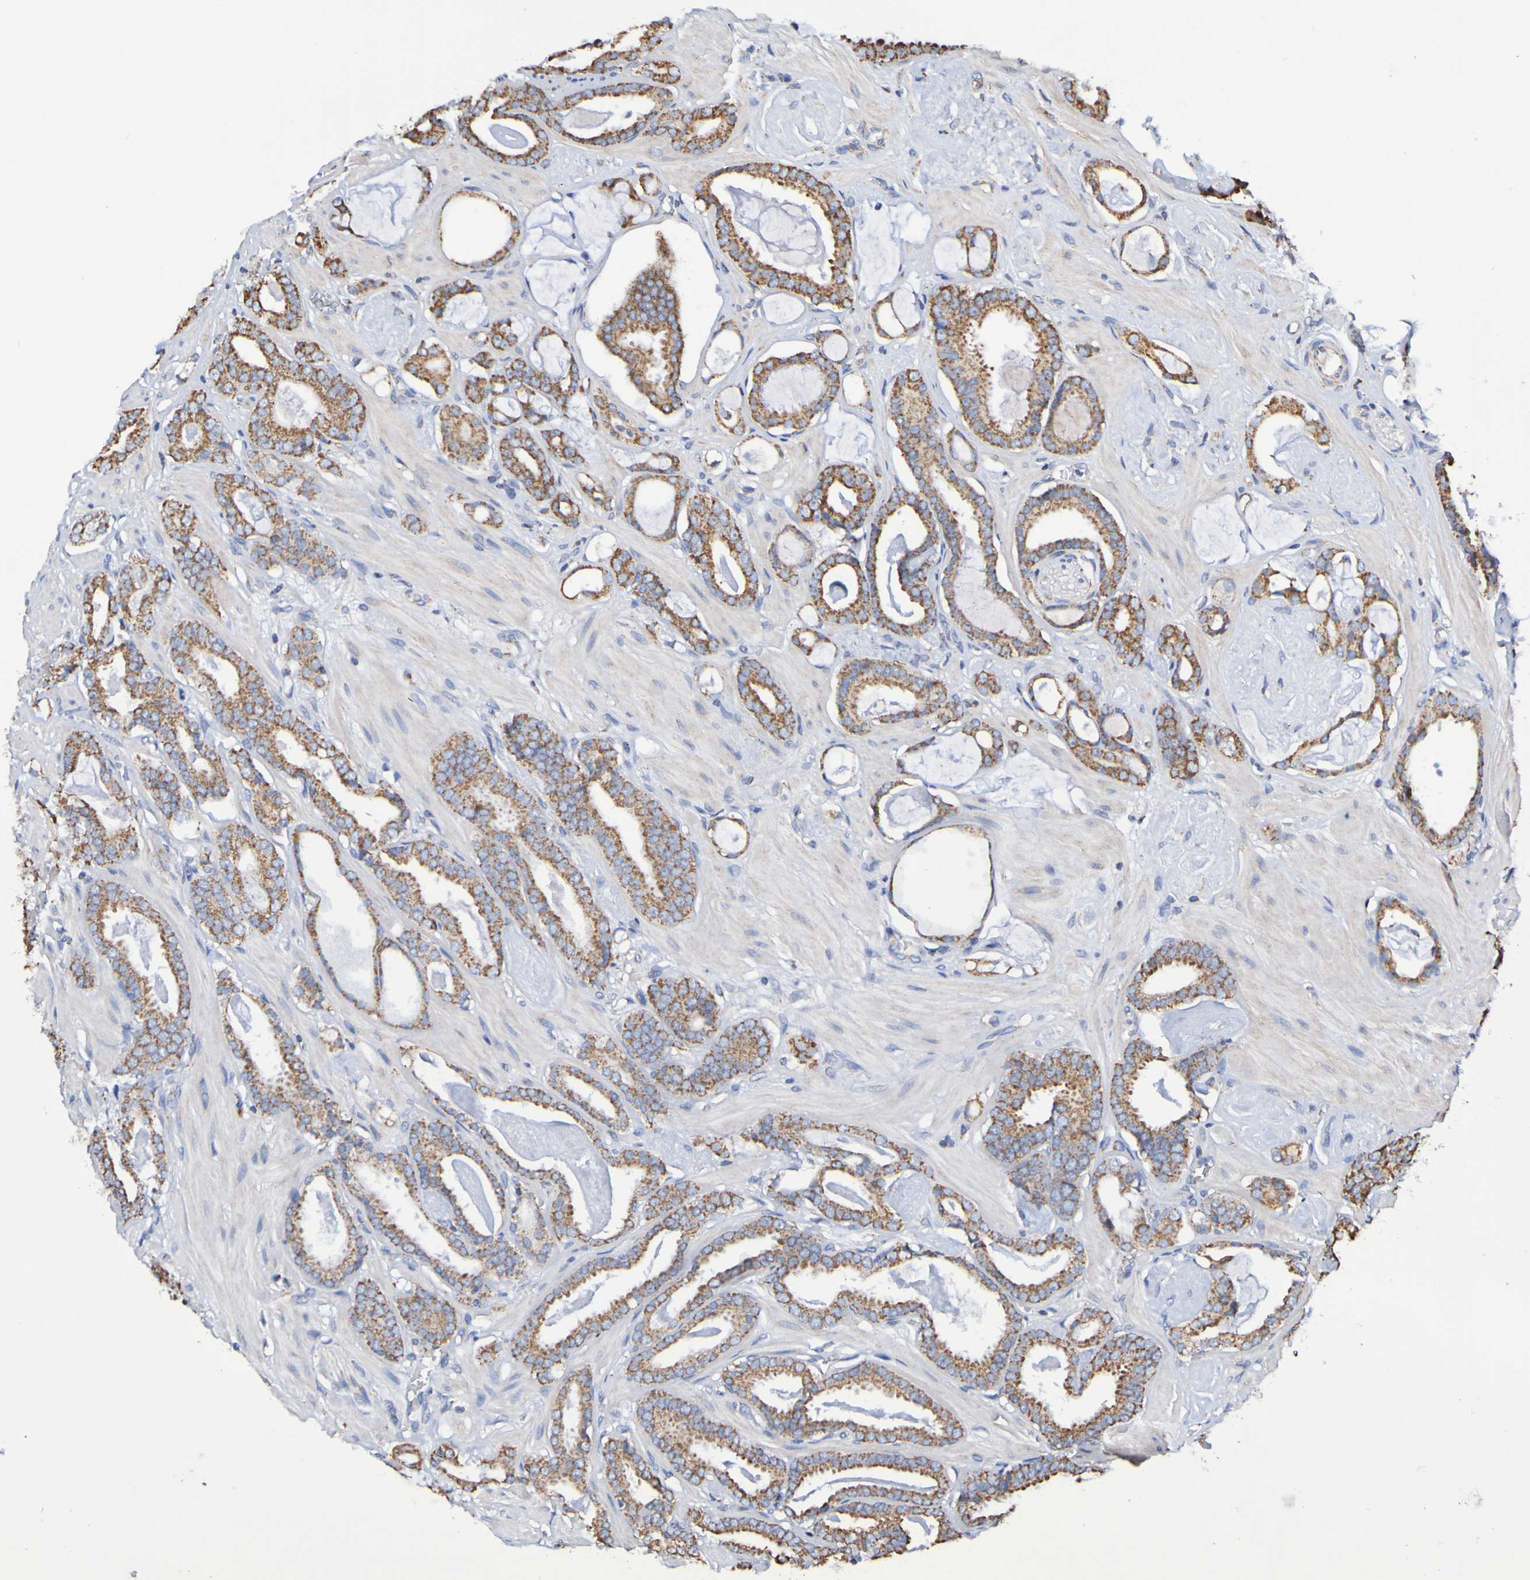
{"staining": {"intensity": "moderate", "quantity": ">75%", "location": "cytoplasmic/membranous"}, "tissue": "prostate cancer", "cell_type": "Tumor cells", "image_type": "cancer", "snomed": [{"axis": "morphology", "description": "Adenocarcinoma, Low grade"}, {"axis": "topography", "description": "Prostate"}], "caption": "Tumor cells reveal moderate cytoplasmic/membranous staining in approximately >75% of cells in prostate low-grade adenocarcinoma.", "gene": "IL18R1", "patient": {"sex": "male", "age": 53}}